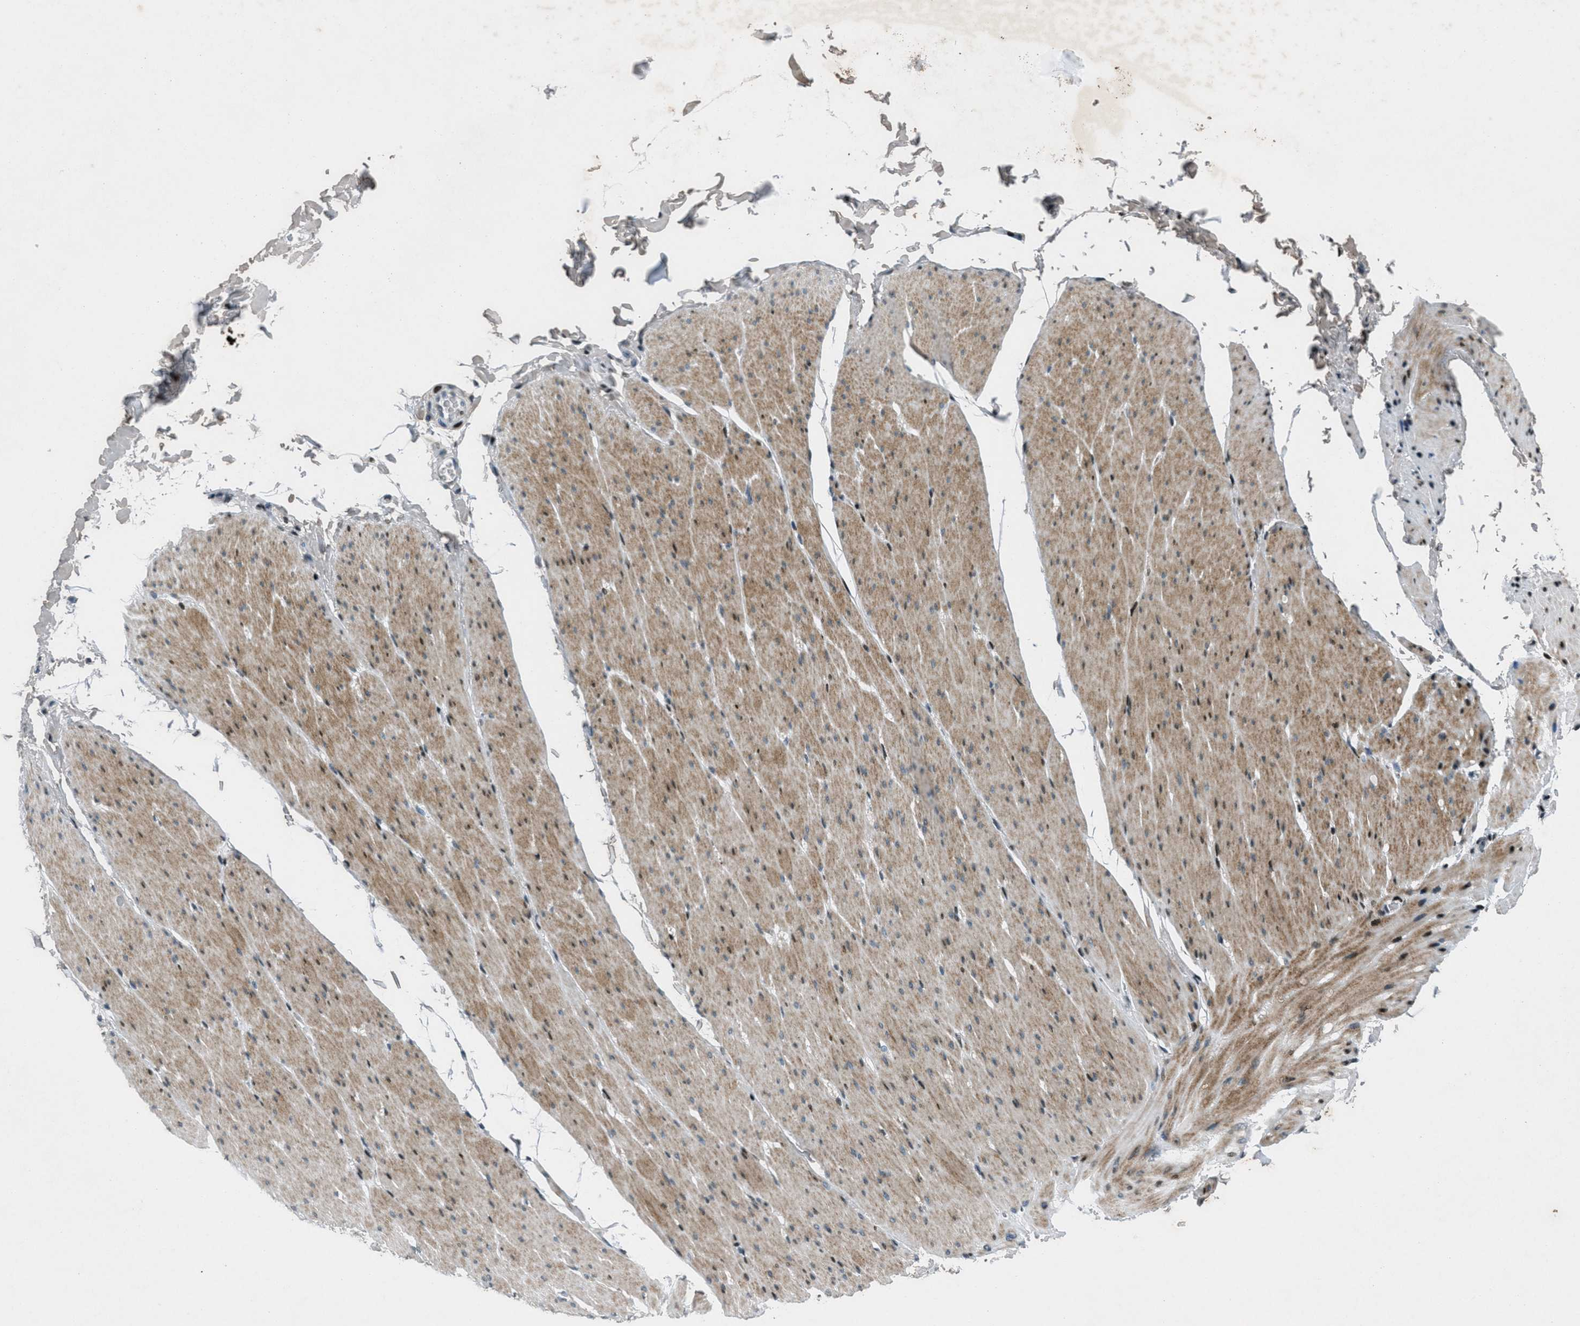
{"staining": {"intensity": "moderate", "quantity": "25%-75%", "location": "cytoplasmic/membranous"}, "tissue": "smooth muscle", "cell_type": "Smooth muscle cells", "image_type": "normal", "snomed": [{"axis": "morphology", "description": "Normal tissue, NOS"}, {"axis": "topography", "description": "Smooth muscle"}, {"axis": "topography", "description": "Colon"}], "caption": "Immunohistochemical staining of normal human smooth muscle exhibits 25%-75% levels of moderate cytoplasmic/membranous protein staining in approximately 25%-75% of smooth muscle cells. (DAB (3,3'-diaminobenzidine) IHC with brightfield microscopy, high magnification).", "gene": "GPC6", "patient": {"sex": "male", "age": 67}}